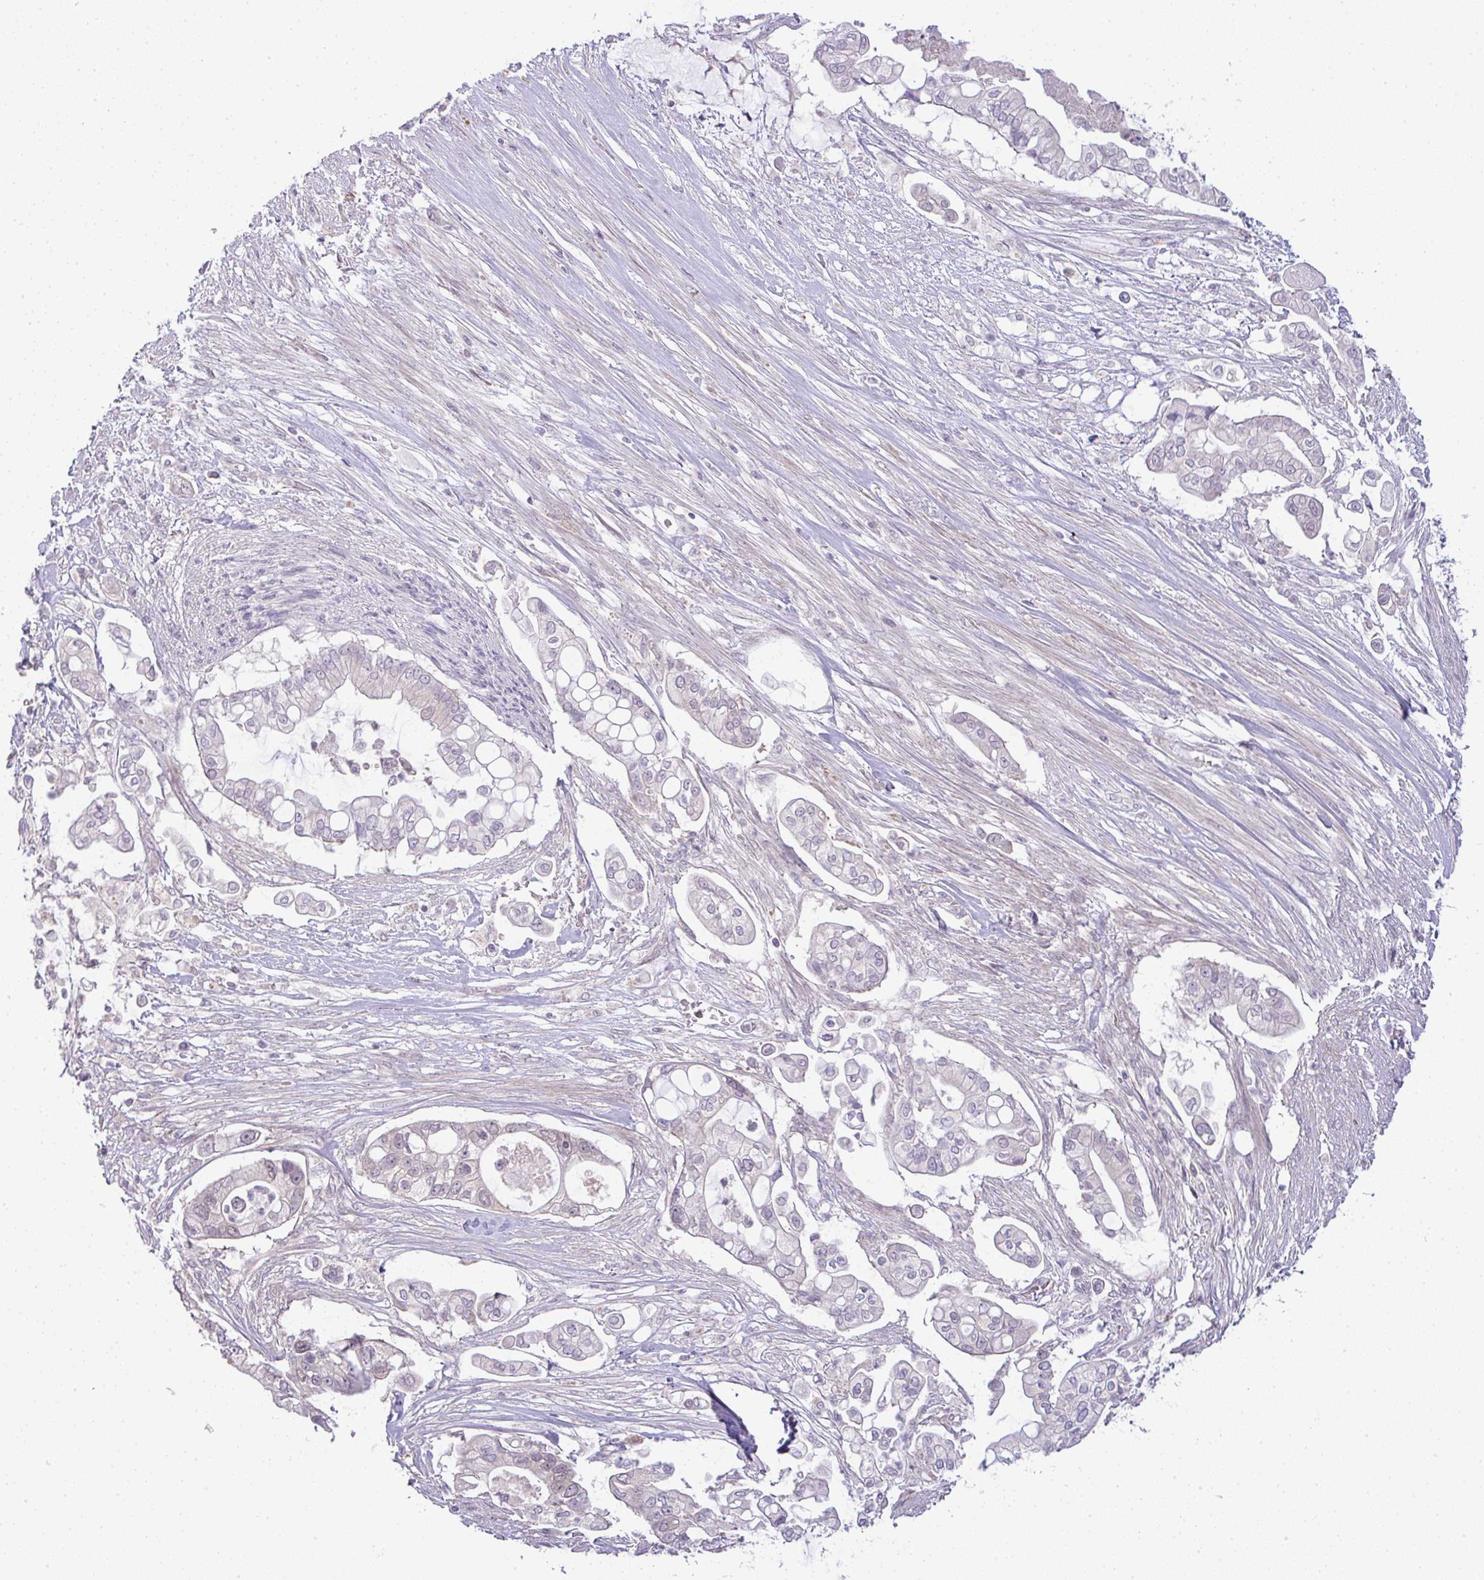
{"staining": {"intensity": "negative", "quantity": "none", "location": "none"}, "tissue": "pancreatic cancer", "cell_type": "Tumor cells", "image_type": "cancer", "snomed": [{"axis": "morphology", "description": "Adenocarcinoma, NOS"}, {"axis": "topography", "description": "Pancreas"}], "caption": "Immunohistochemical staining of human adenocarcinoma (pancreatic) reveals no significant staining in tumor cells. (DAB immunohistochemistry visualized using brightfield microscopy, high magnification).", "gene": "CSE1L", "patient": {"sex": "female", "age": 69}}